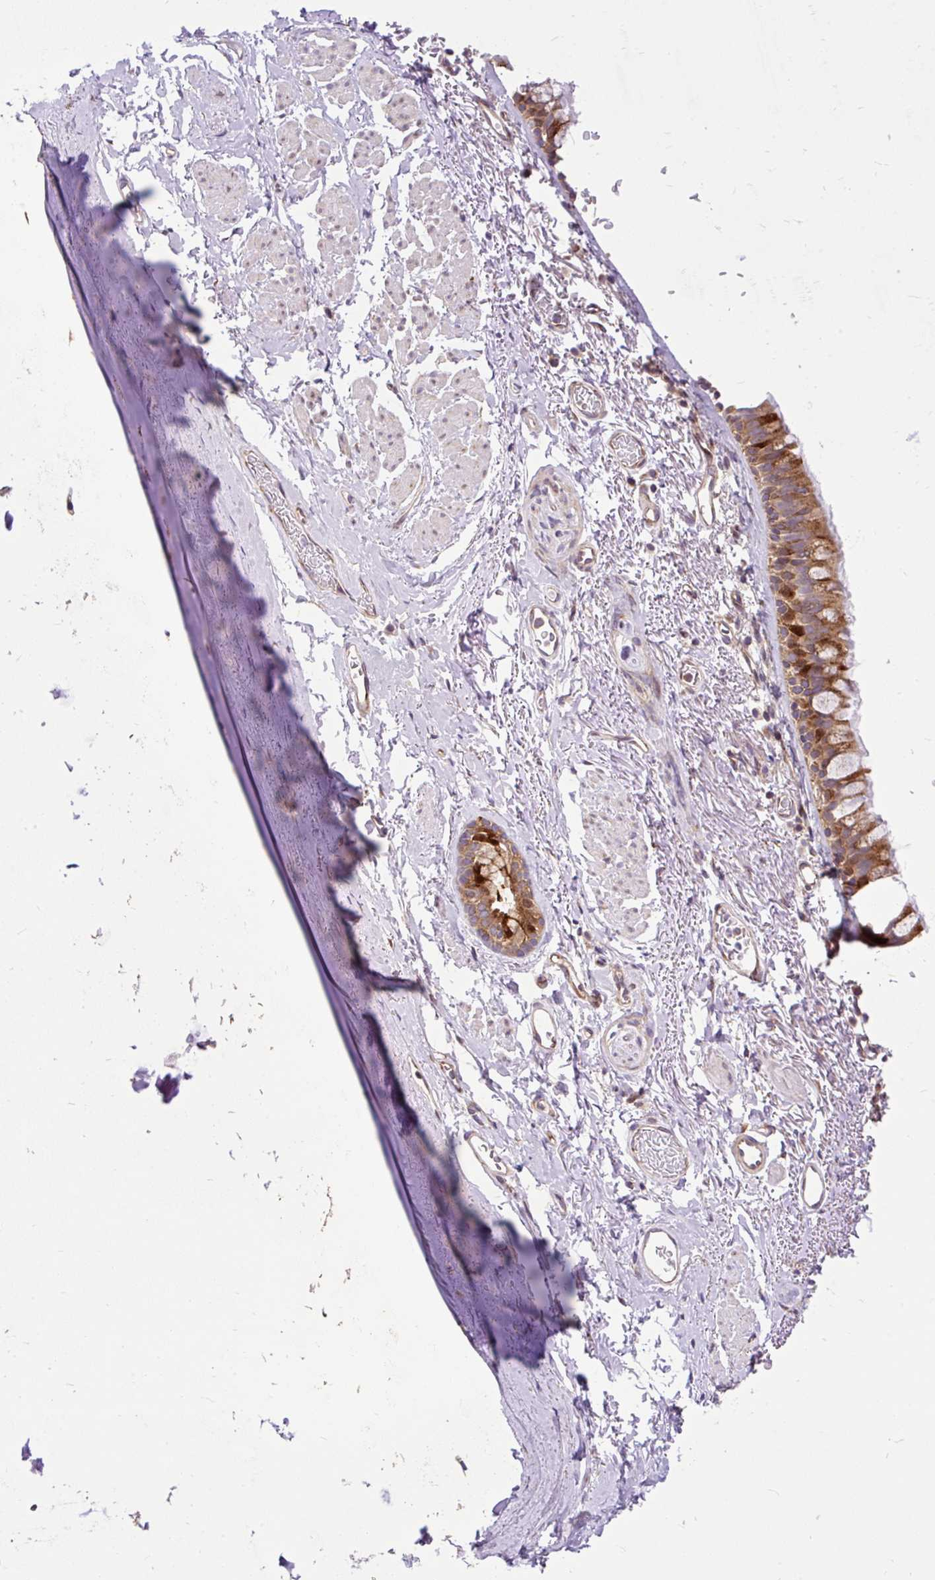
{"staining": {"intensity": "strong", "quantity": "25%-75%", "location": "cytoplasmic/membranous"}, "tissue": "bronchus", "cell_type": "Respiratory epithelial cells", "image_type": "normal", "snomed": [{"axis": "morphology", "description": "Normal tissue, NOS"}, {"axis": "topography", "description": "Bronchus"}], "caption": "Immunohistochemistry image of normal bronchus stained for a protein (brown), which displays high levels of strong cytoplasmic/membranous expression in about 25%-75% of respiratory epithelial cells.", "gene": "TRIM17", "patient": {"sex": "male", "age": 67}}